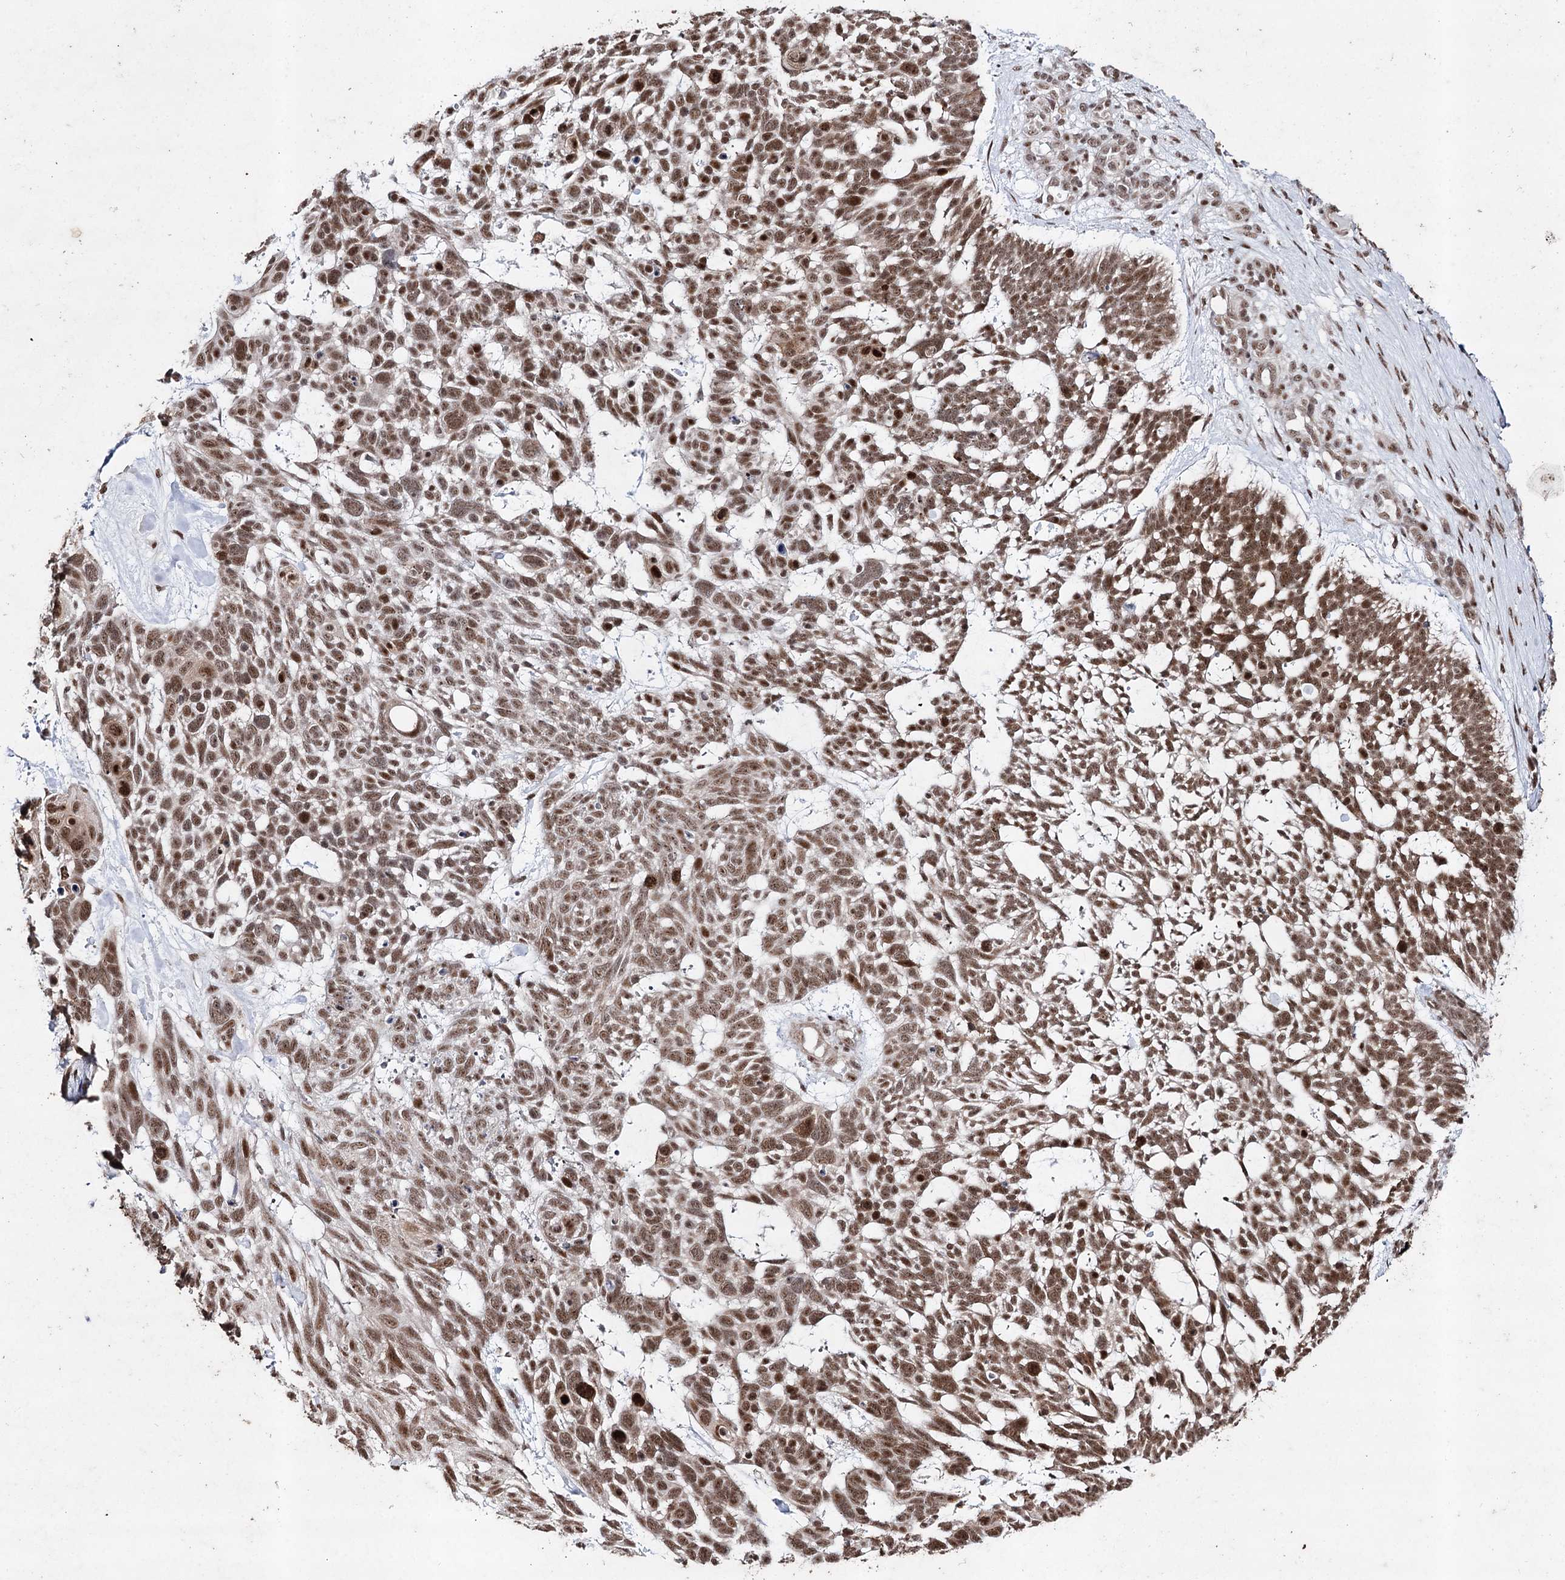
{"staining": {"intensity": "moderate", "quantity": ">75%", "location": "nuclear"}, "tissue": "skin cancer", "cell_type": "Tumor cells", "image_type": "cancer", "snomed": [{"axis": "morphology", "description": "Basal cell carcinoma"}, {"axis": "topography", "description": "Skin"}], "caption": "Protein expression analysis of human skin cancer (basal cell carcinoma) reveals moderate nuclear expression in approximately >75% of tumor cells. (DAB (3,3'-diaminobenzidine) IHC, brown staining for protein, blue staining for nuclei).", "gene": "PDCD4", "patient": {"sex": "male", "age": 88}}